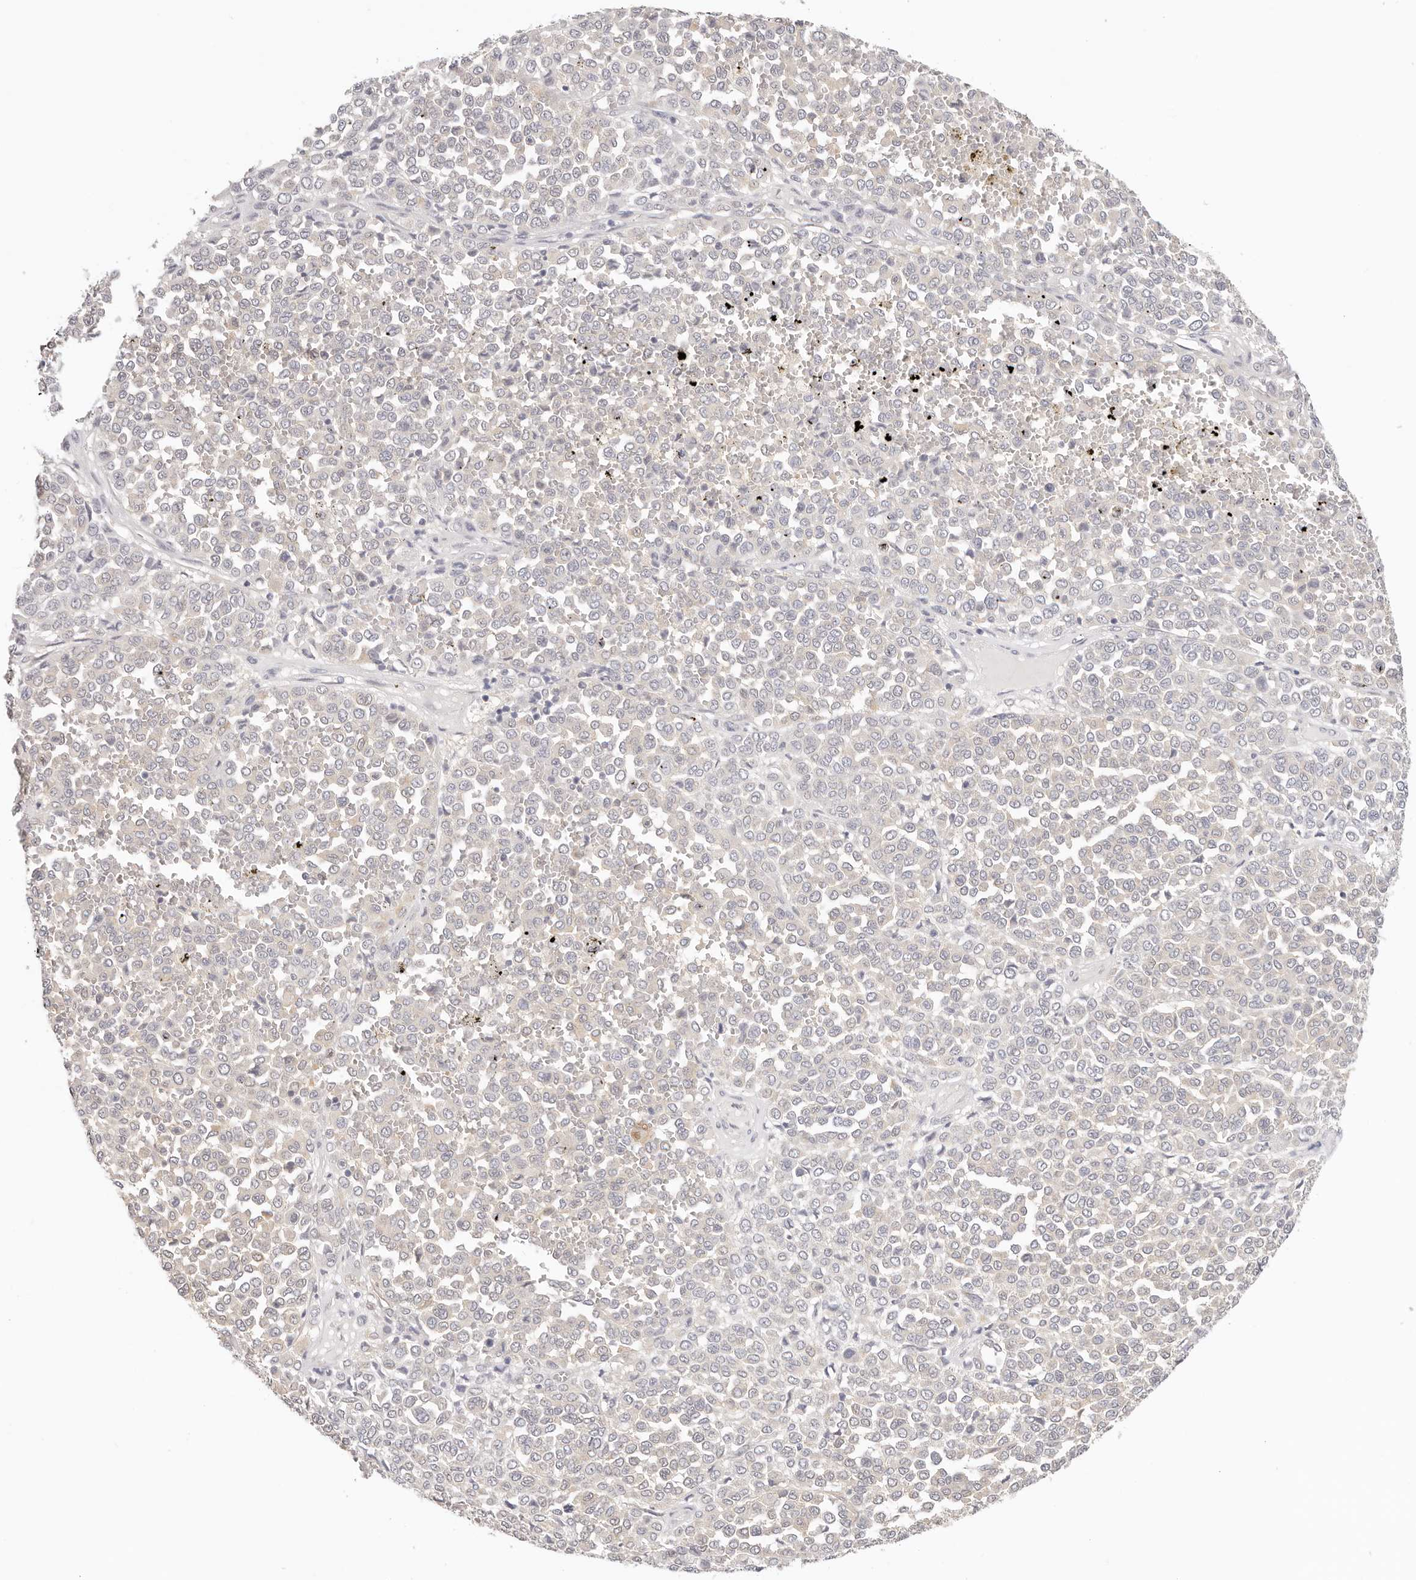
{"staining": {"intensity": "negative", "quantity": "none", "location": "none"}, "tissue": "melanoma", "cell_type": "Tumor cells", "image_type": "cancer", "snomed": [{"axis": "morphology", "description": "Malignant melanoma, Metastatic site"}, {"axis": "topography", "description": "Pancreas"}], "caption": "Tumor cells show no significant staining in melanoma.", "gene": "GGPS1", "patient": {"sex": "female", "age": 30}}